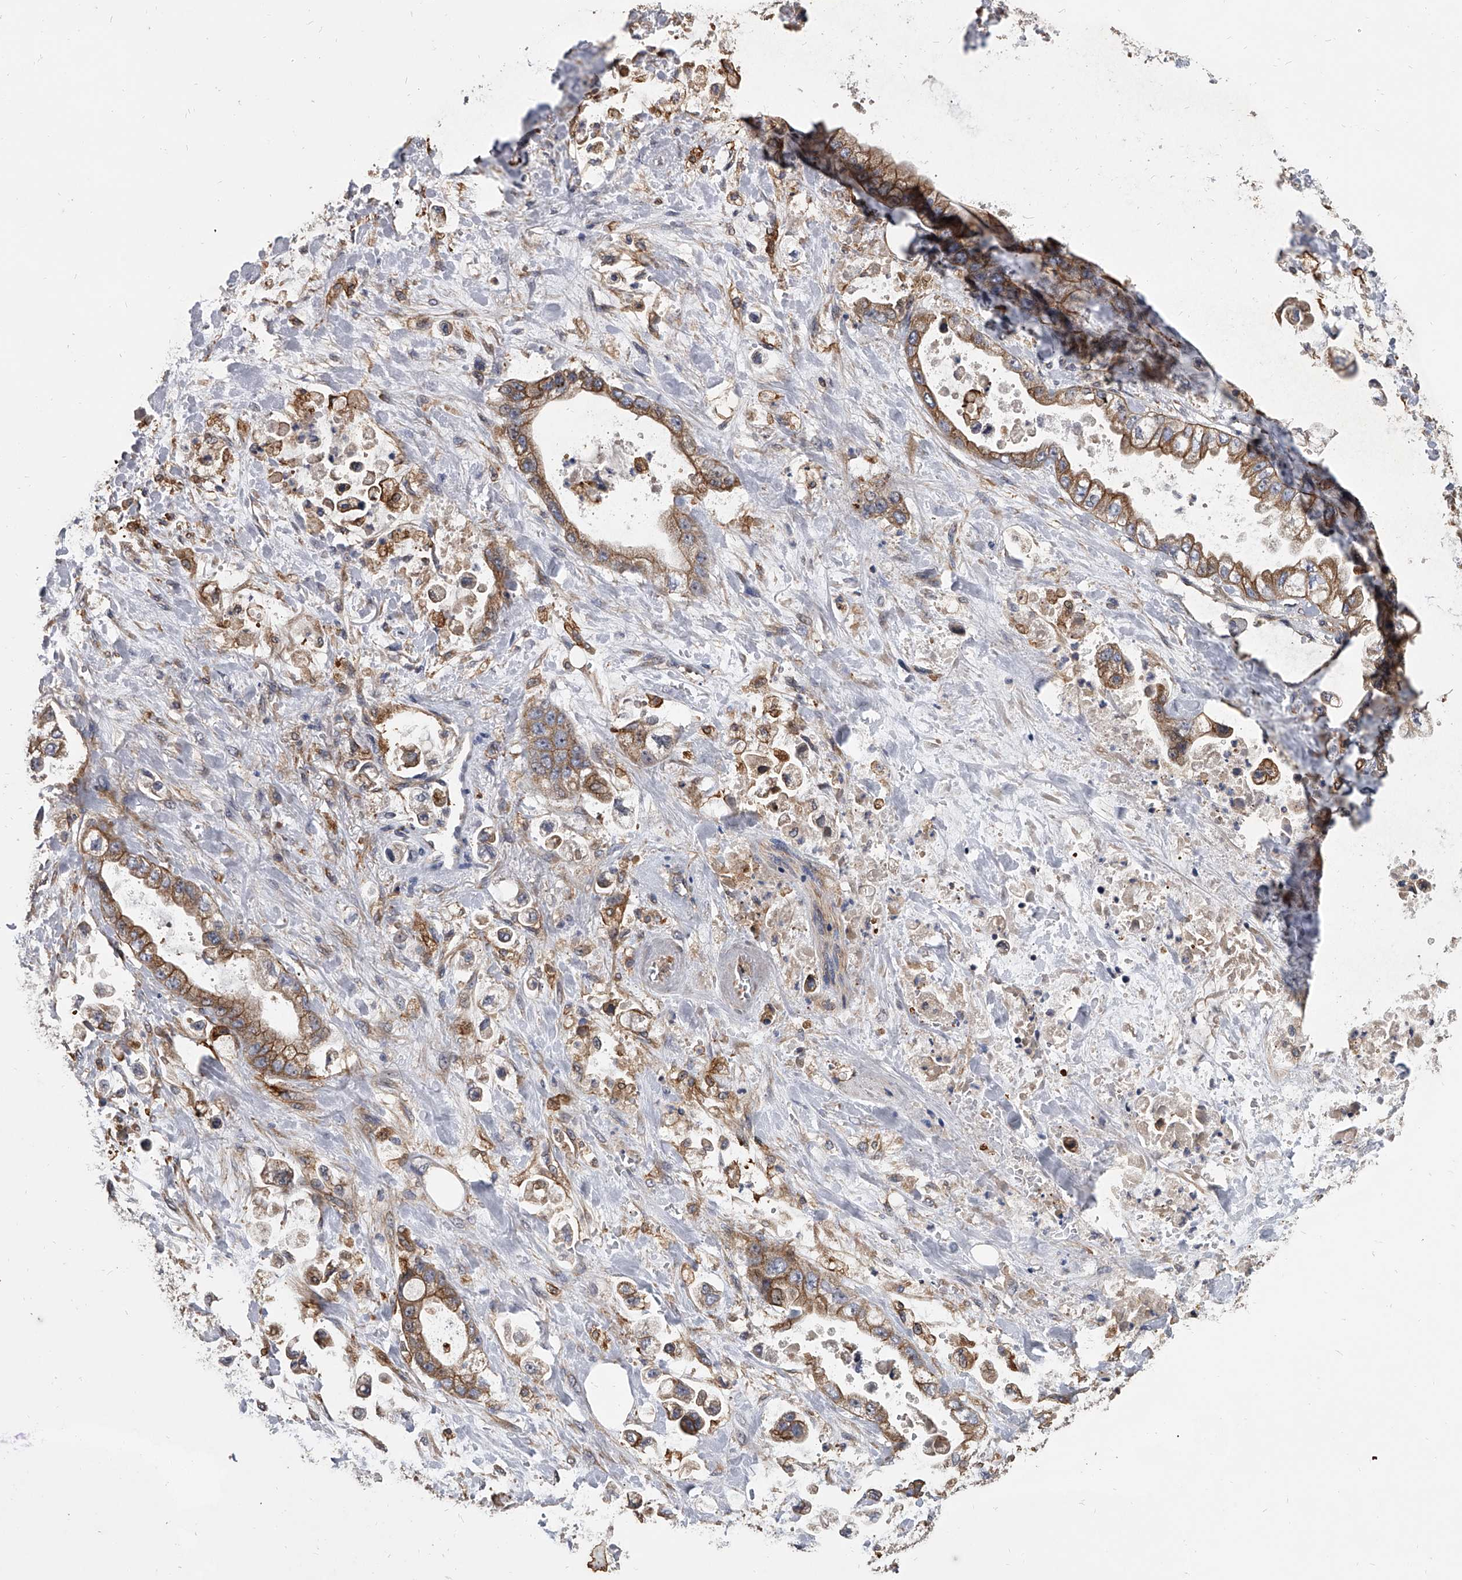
{"staining": {"intensity": "moderate", "quantity": ">75%", "location": "cytoplasmic/membranous"}, "tissue": "stomach cancer", "cell_type": "Tumor cells", "image_type": "cancer", "snomed": [{"axis": "morphology", "description": "Adenocarcinoma, NOS"}, {"axis": "topography", "description": "Stomach"}], "caption": "Adenocarcinoma (stomach) stained with immunohistochemistry (IHC) displays moderate cytoplasmic/membranous positivity in about >75% of tumor cells. (DAB = brown stain, brightfield microscopy at high magnification).", "gene": "EXOC4", "patient": {"sex": "male", "age": 62}}